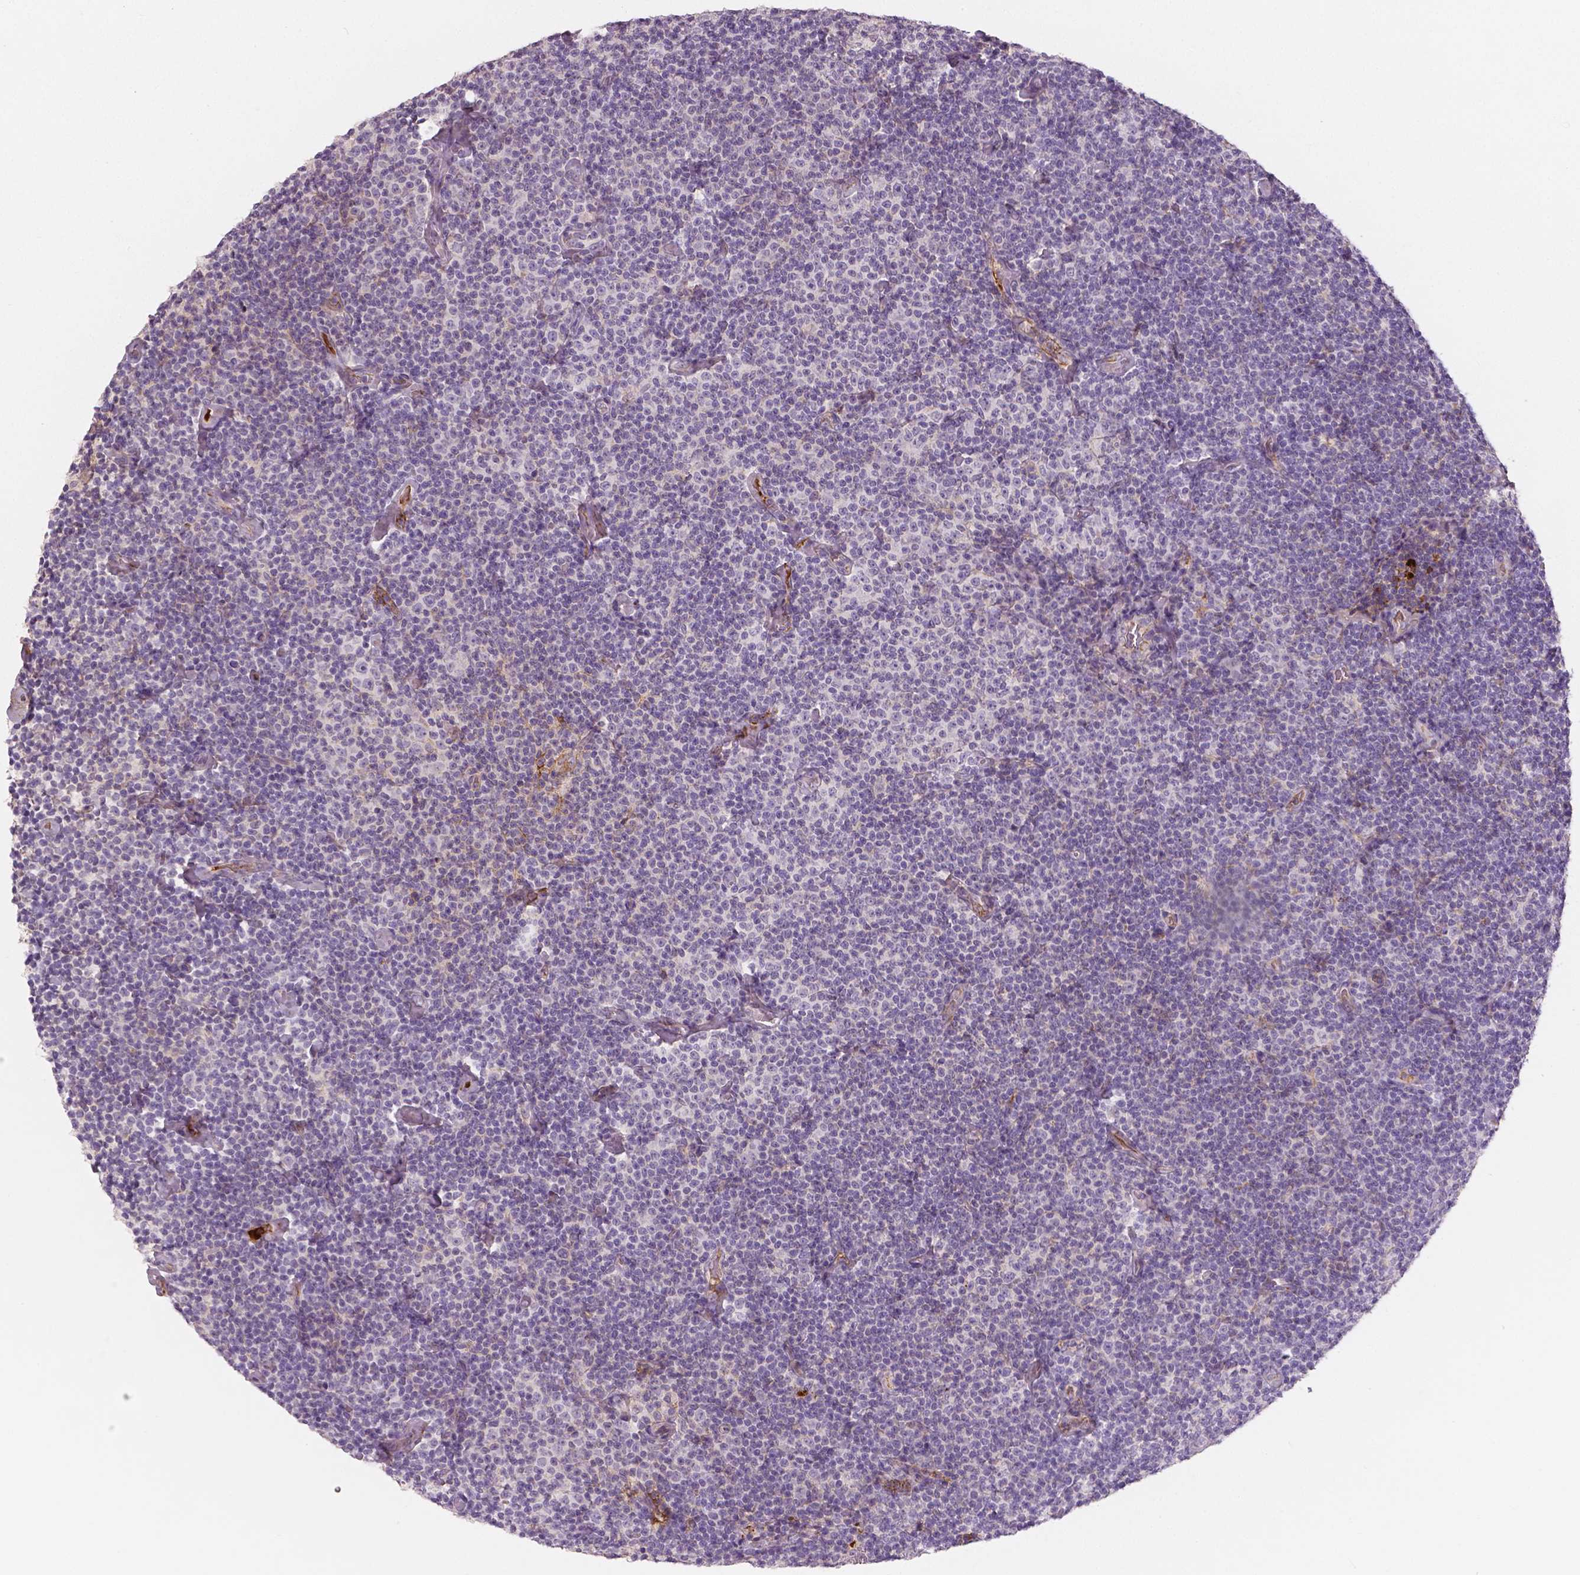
{"staining": {"intensity": "negative", "quantity": "none", "location": "none"}, "tissue": "lymphoma", "cell_type": "Tumor cells", "image_type": "cancer", "snomed": [{"axis": "morphology", "description": "Malignant lymphoma, non-Hodgkin's type, Low grade"}, {"axis": "topography", "description": "Lymph node"}], "caption": "IHC of human lymphoma exhibits no positivity in tumor cells.", "gene": "APOA4", "patient": {"sex": "male", "age": 81}}